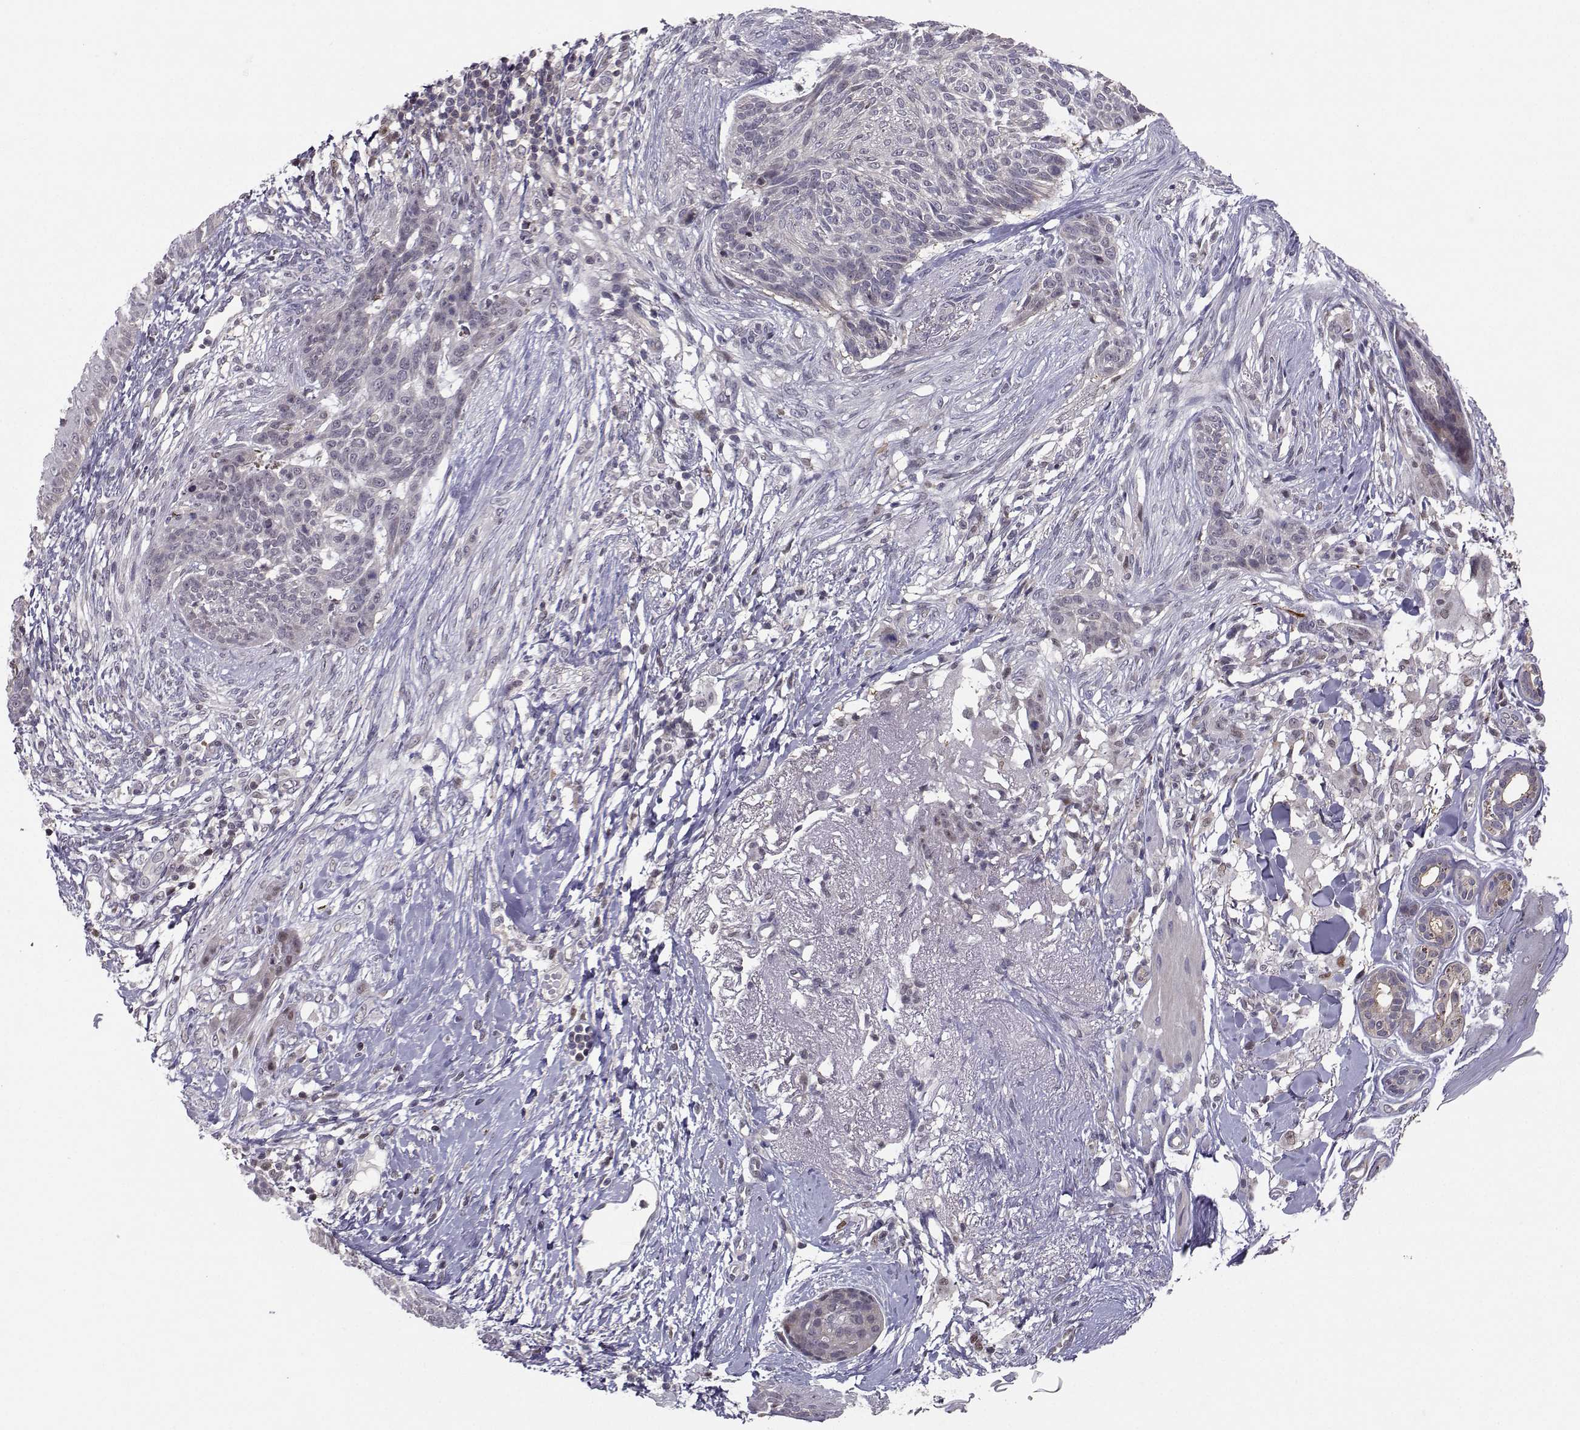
{"staining": {"intensity": "negative", "quantity": "none", "location": "none"}, "tissue": "skin cancer", "cell_type": "Tumor cells", "image_type": "cancer", "snomed": [{"axis": "morphology", "description": "Normal tissue, NOS"}, {"axis": "morphology", "description": "Basal cell carcinoma"}, {"axis": "topography", "description": "Skin"}], "caption": "There is no significant staining in tumor cells of skin basal cell carcinoma. The staining was performed using DAB (3,3'-diaminobenzidine) to visualize the protein expression in brown, while the nuclei were stained in blue with hematoxylin (Magnification: 20x).", "gene": "PKP2", "patient": {"sex": "male", "age": 84}}